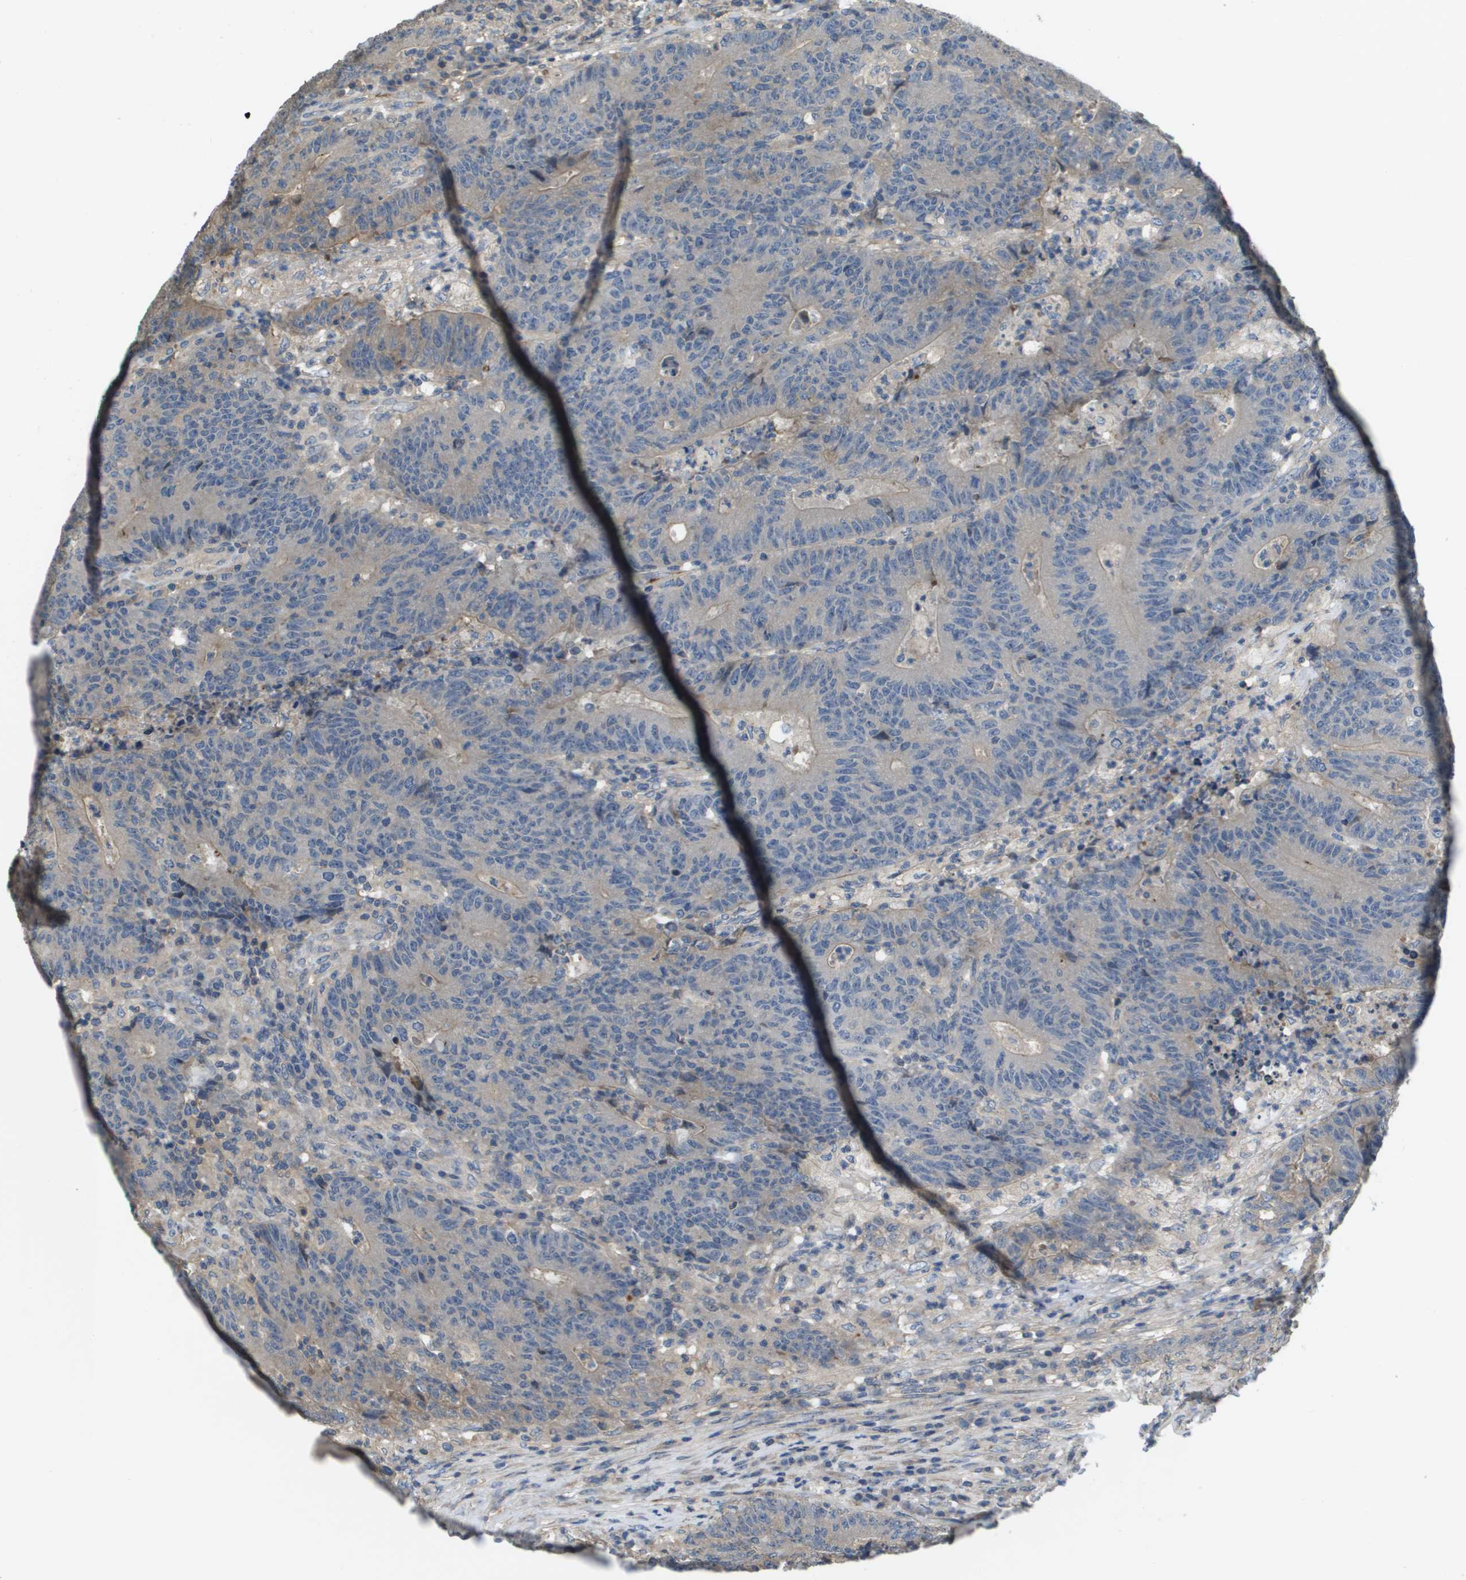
{"staining": {"intensity": "negative", "quantity": "none", "location": "none"}, "tissue": "colorectal cancer", "cell_type": "Tumor cells", "image_type": "cancer", "snomed": [{"axis": "morphology", "description": "Normal tissue, NOS"}, {"axis": "morphology", "description": "Adenocarcinoma, NOS"}, {"axis": "topography", "description": "Colon"}], "caption": "DAB (3,3'-diaminobenzidine) immunohistochemical staining of human colorectal cancer (adenocarcinoma) demonstrates no significant positivity in tumor cells.", "gene": "KRT23", "patient": {"sex": "female", "age": 75}}